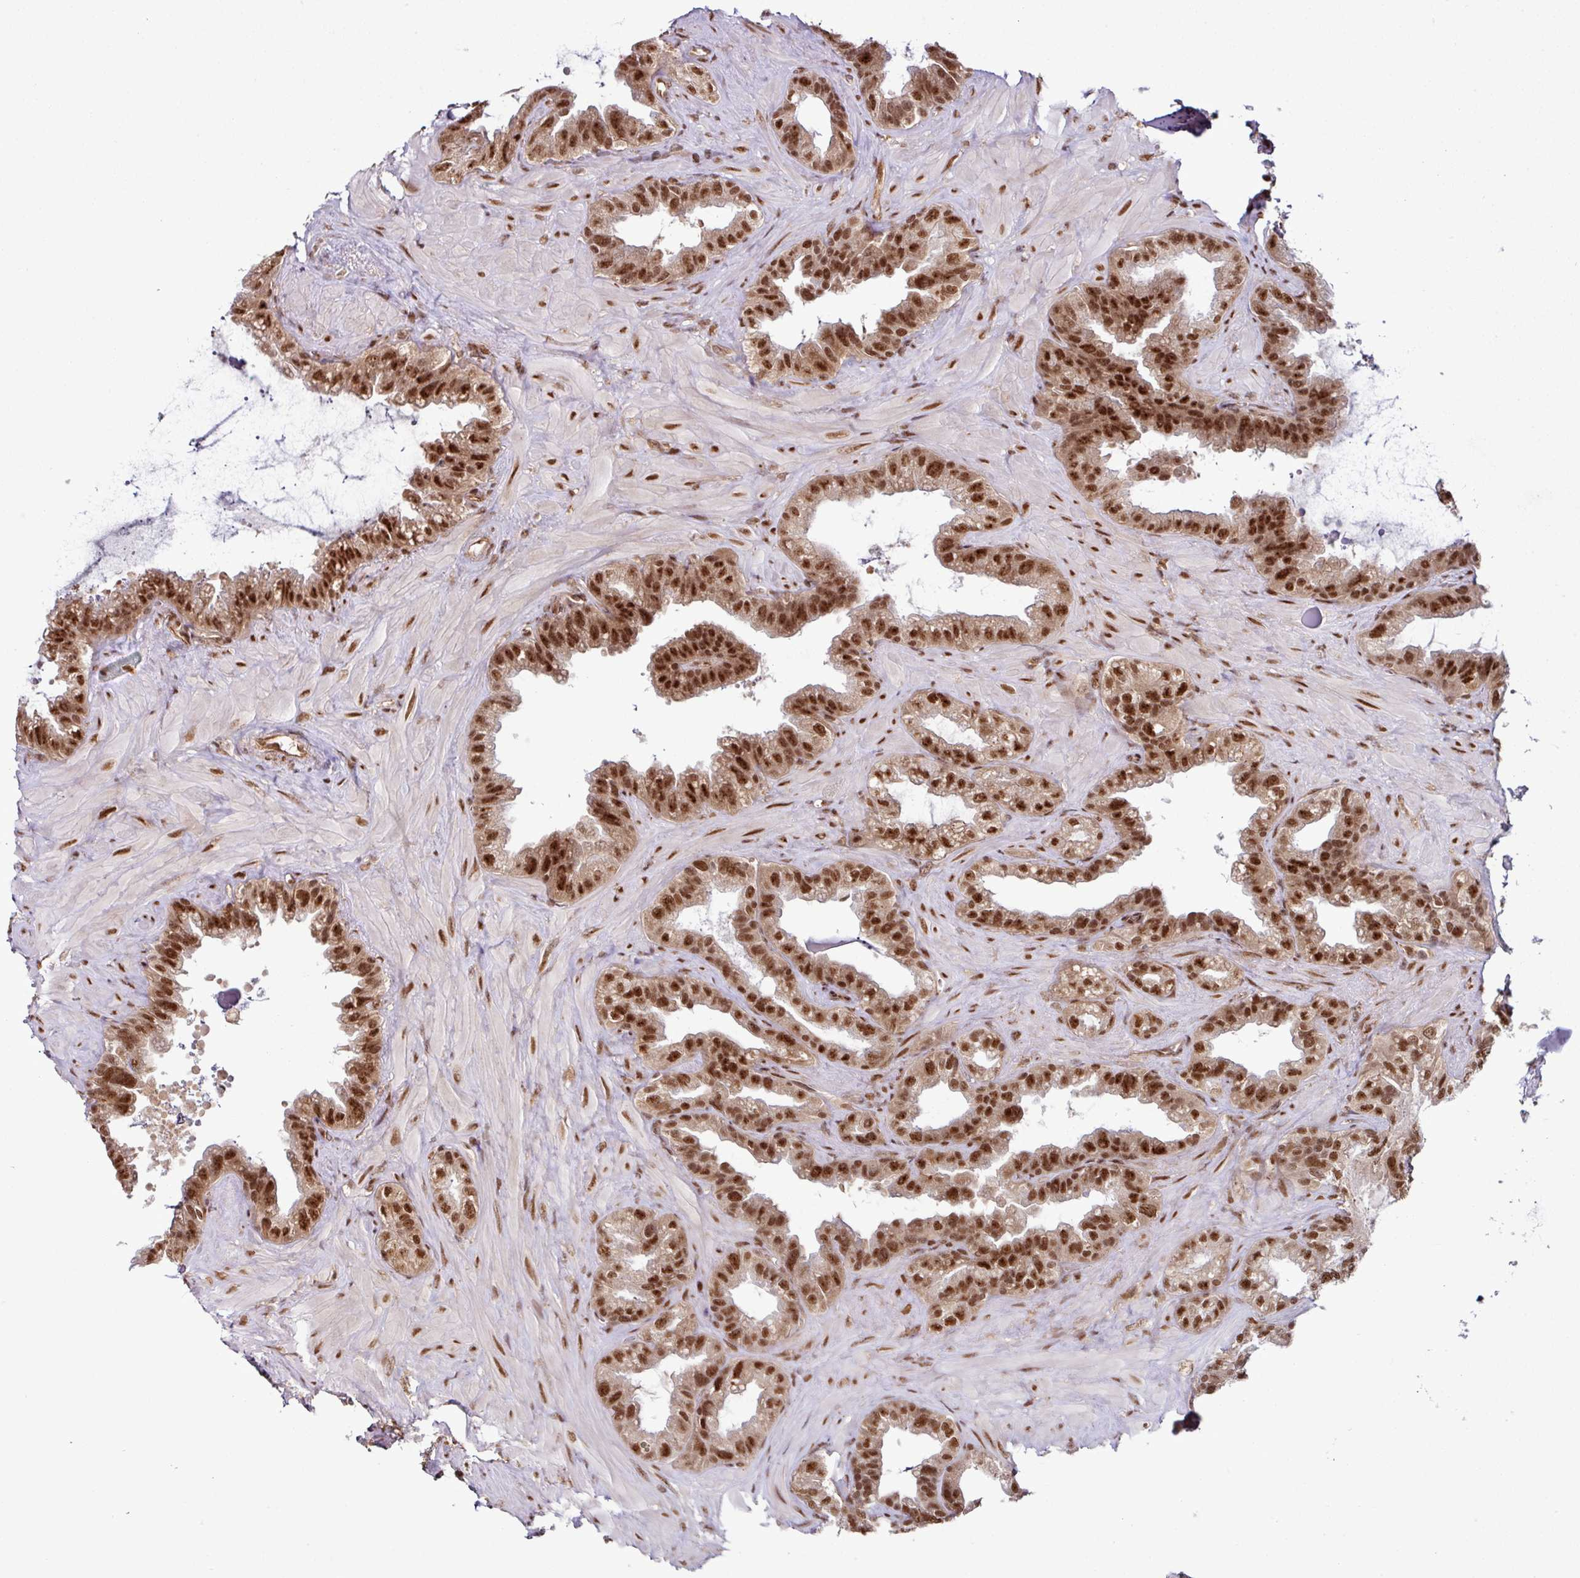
{"staining": {"intensity": "strong", "quantity": ">75%", "location": "nuclear"}, "tissue": "seminal vesicle", "cell_type": "Glandular cells", "image_type": "normal", "snomed": [{"axis": "morphology", "description": "Normal tissue, NOS"}, {"axis": "topography", "description": "Seminal veicle"}, {"axis": "topography", "description": "Peripheral nerve tissue"}], "caption": "Glandular cells exhibit high levels of strong nuclear expression in about >75% of cells in benign seminal vesicle. (DAB (3,3'-diaminobenzidine) = brown stain, brightfield microscopy at high magnification).", "gene": "MORF4L2", "patient": {"sex": "male", "age": 76}}